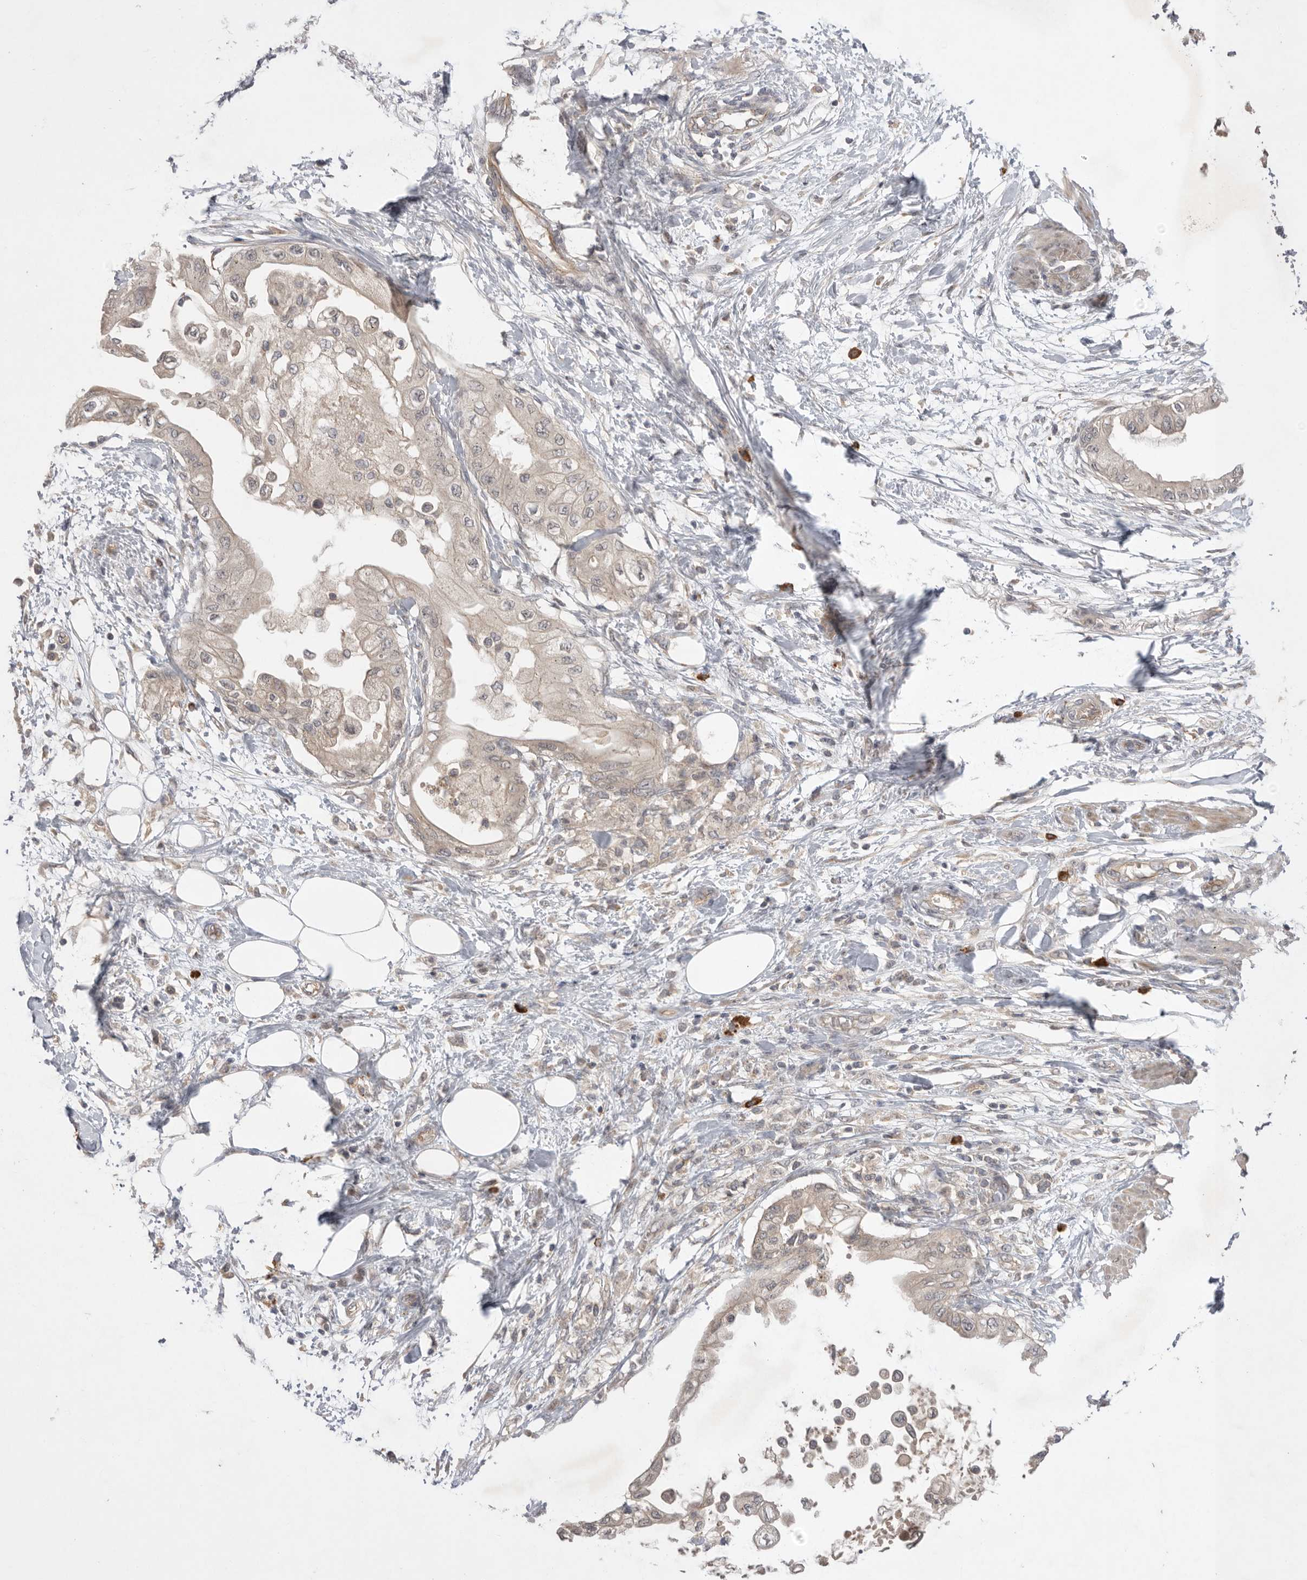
{"staining": {"intensity": "negative", "quantity": "none", "location": "none"}, "tissue": "pancreatic cancer", "cell_type": "Tumor cells", "image_type": "cancer", "snomed": [{"axis": "morphology", "description": "Normal tissue, NOS"}, {"axis": "morphology", "description": "Adenocarcinoma, NOS"}, {"axis": "topography", "description": "Pancreas"}, {"axis": "topography", "description": "Duodenum"}], "caption": "An immunohistochemistry (IHC) image of pancreatic cancer is shown. There is no staining in tumor cells of pancreatic cancer. Nuclei are stained in blue.", "gene": "NRCAM", "patient": {"sex": "female", "age": 60}}